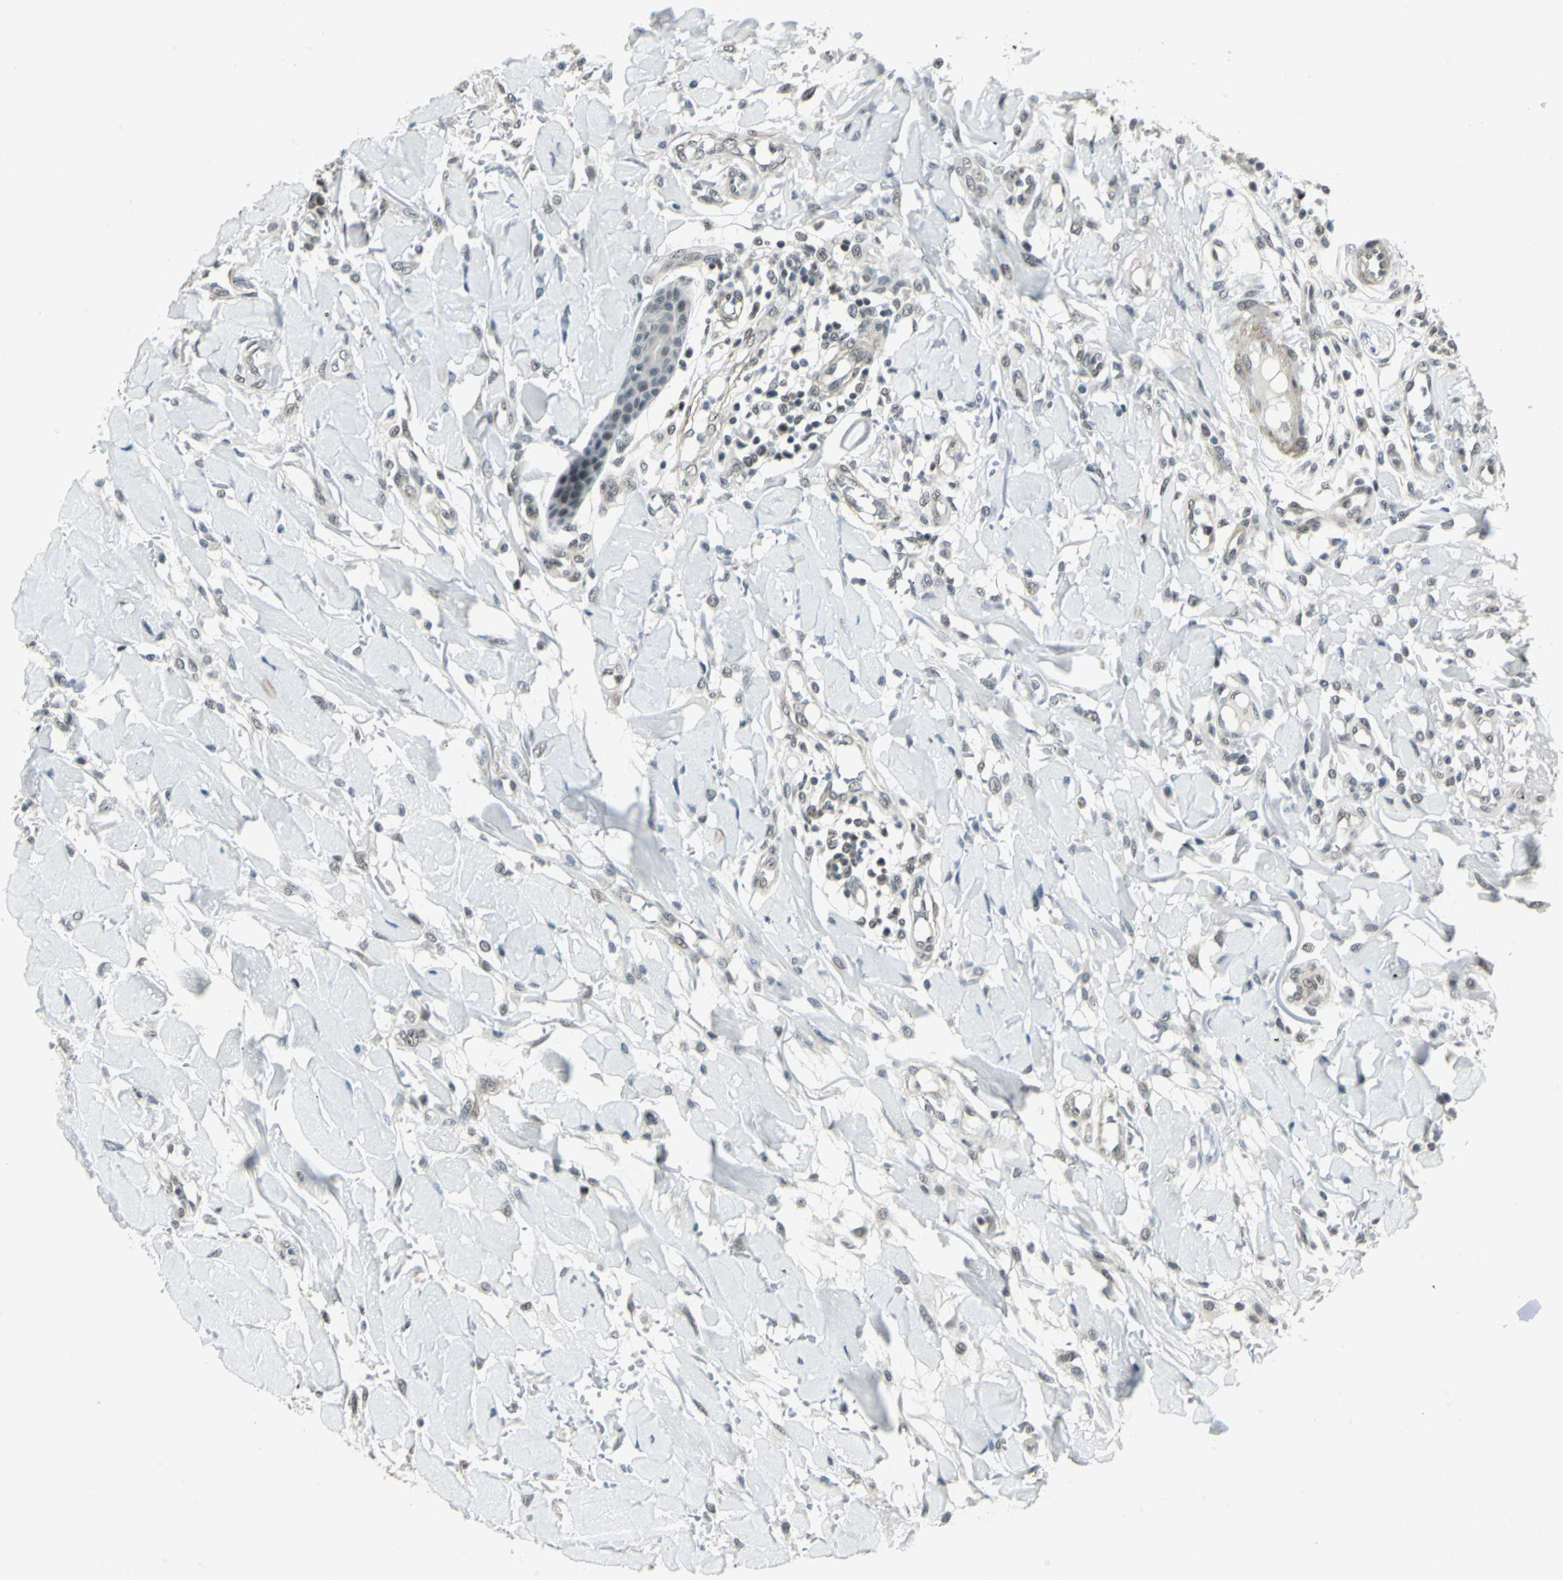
{"staining": {"intensity": "weak", "quantity": "<25%", "location": "cytoplasmic/membranous,nuclear"}, "tissue": "skin cancer", "cell_type": "Tumor cells", "image_type": "cancer", "snomed": [{"axis": "morphology", "description": "Squamous cell carcinoma, NOS"}, {"axis": "topography", "description": "Skin"}], "caption": "Tumor cells show no significant protein staining in skin cancer. (DAB (3,3'-diaminobenzidine) immunohistochemistry (IHC), high magnification).", "gene": "MTA1", "patient": {"sex": "female", "age": 78}}